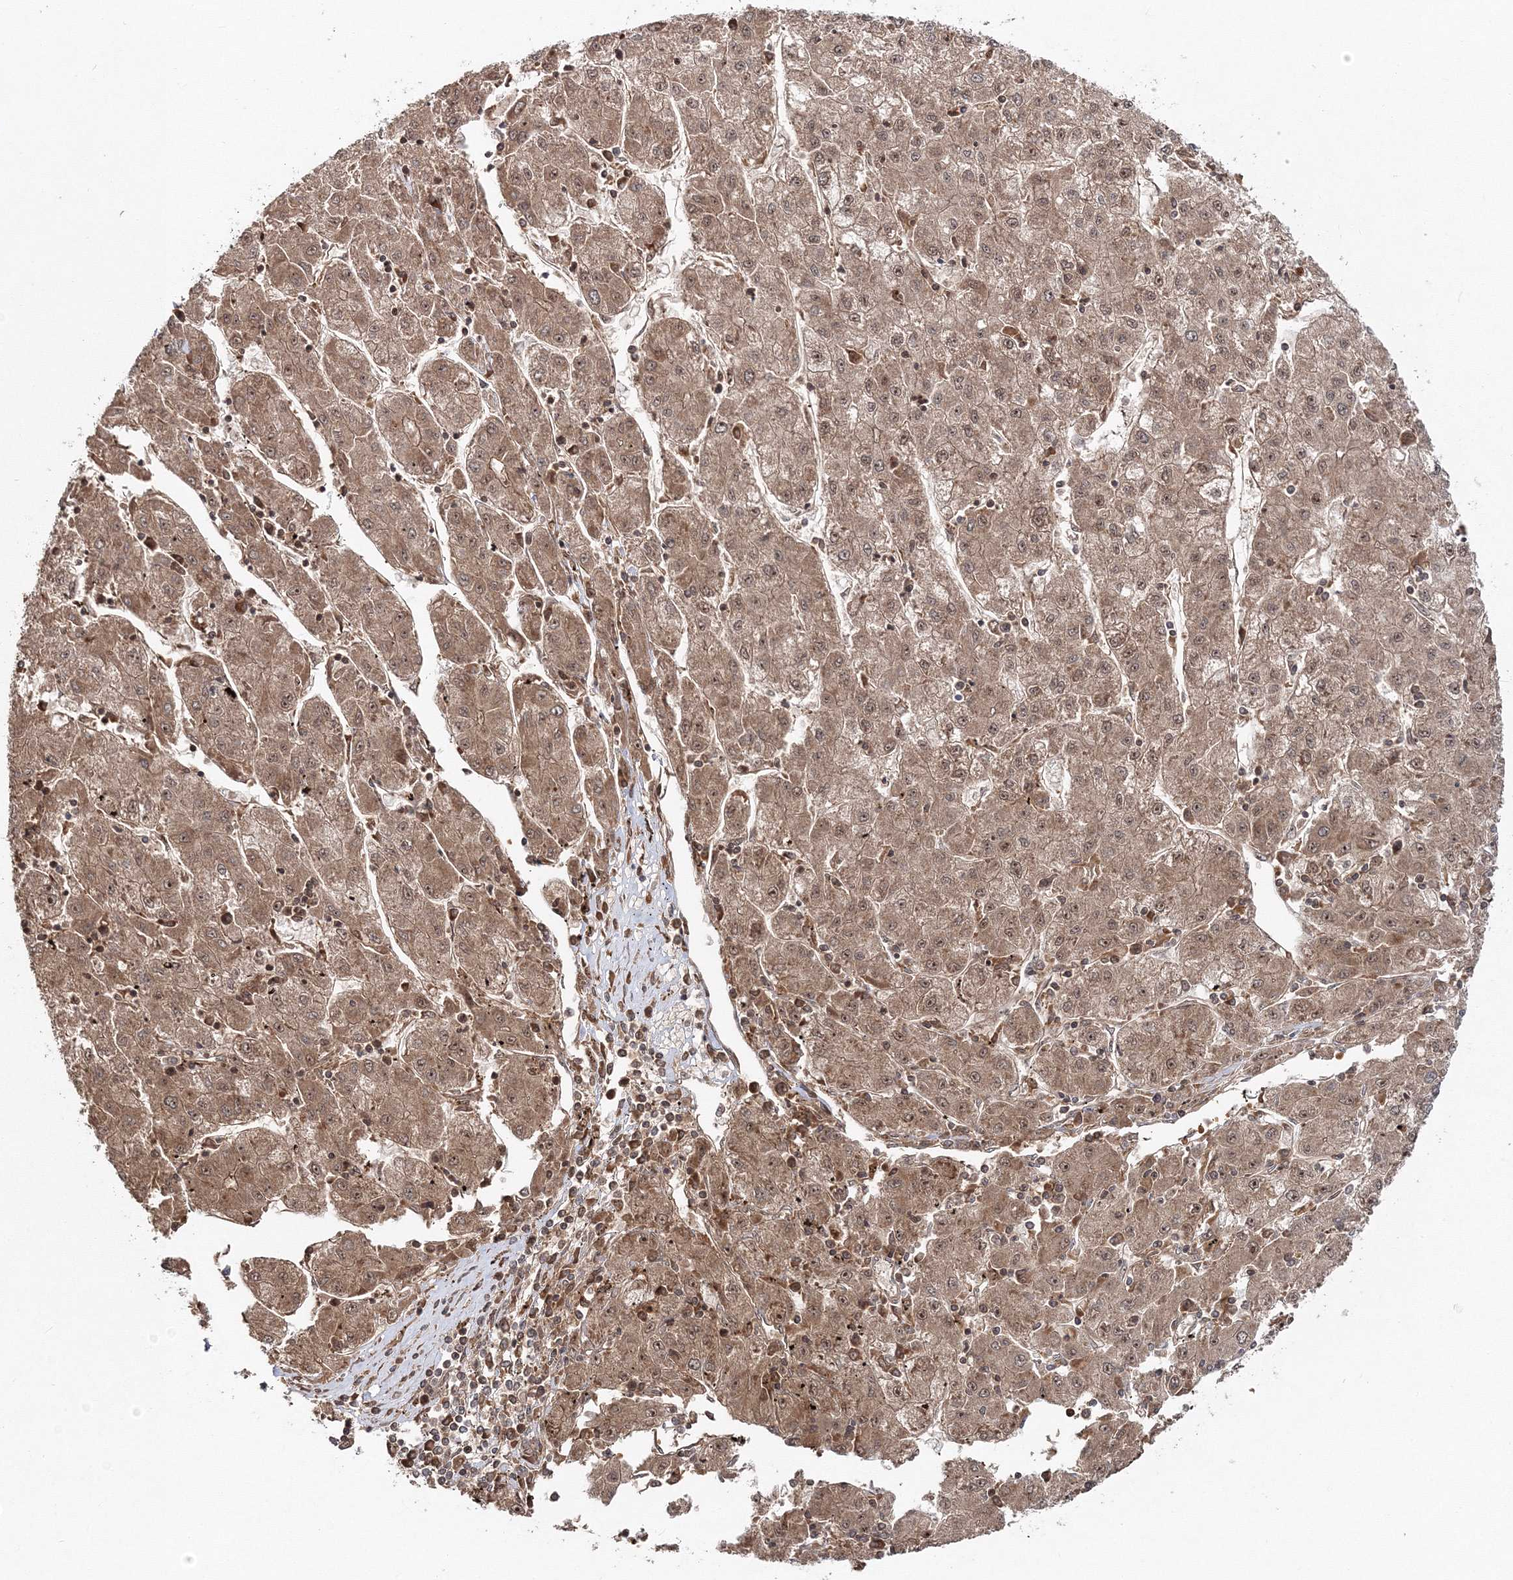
{"staining": {"intensity": "moderate", "quantity": ">75%", "location": "cytoplasmic/membranous,nuclear"}, "tissue": "liver cancer", "cell_type": "Tumor cells", "image_type": "cancer", "snomed": [{"axis": "morphology", "description": "Carcinoma, Hepatocellular, NOS"}, {"axis": "topography", "description": "Liver"}], "caption": "Protein staining by immunohistochemistry displays moderate cytoplasmic/membranous and nuclear expression in about >75% of tumor cells in liver cancer.", "gene": "PCBD2", "patient": {"sex": "male", "age": 72}}